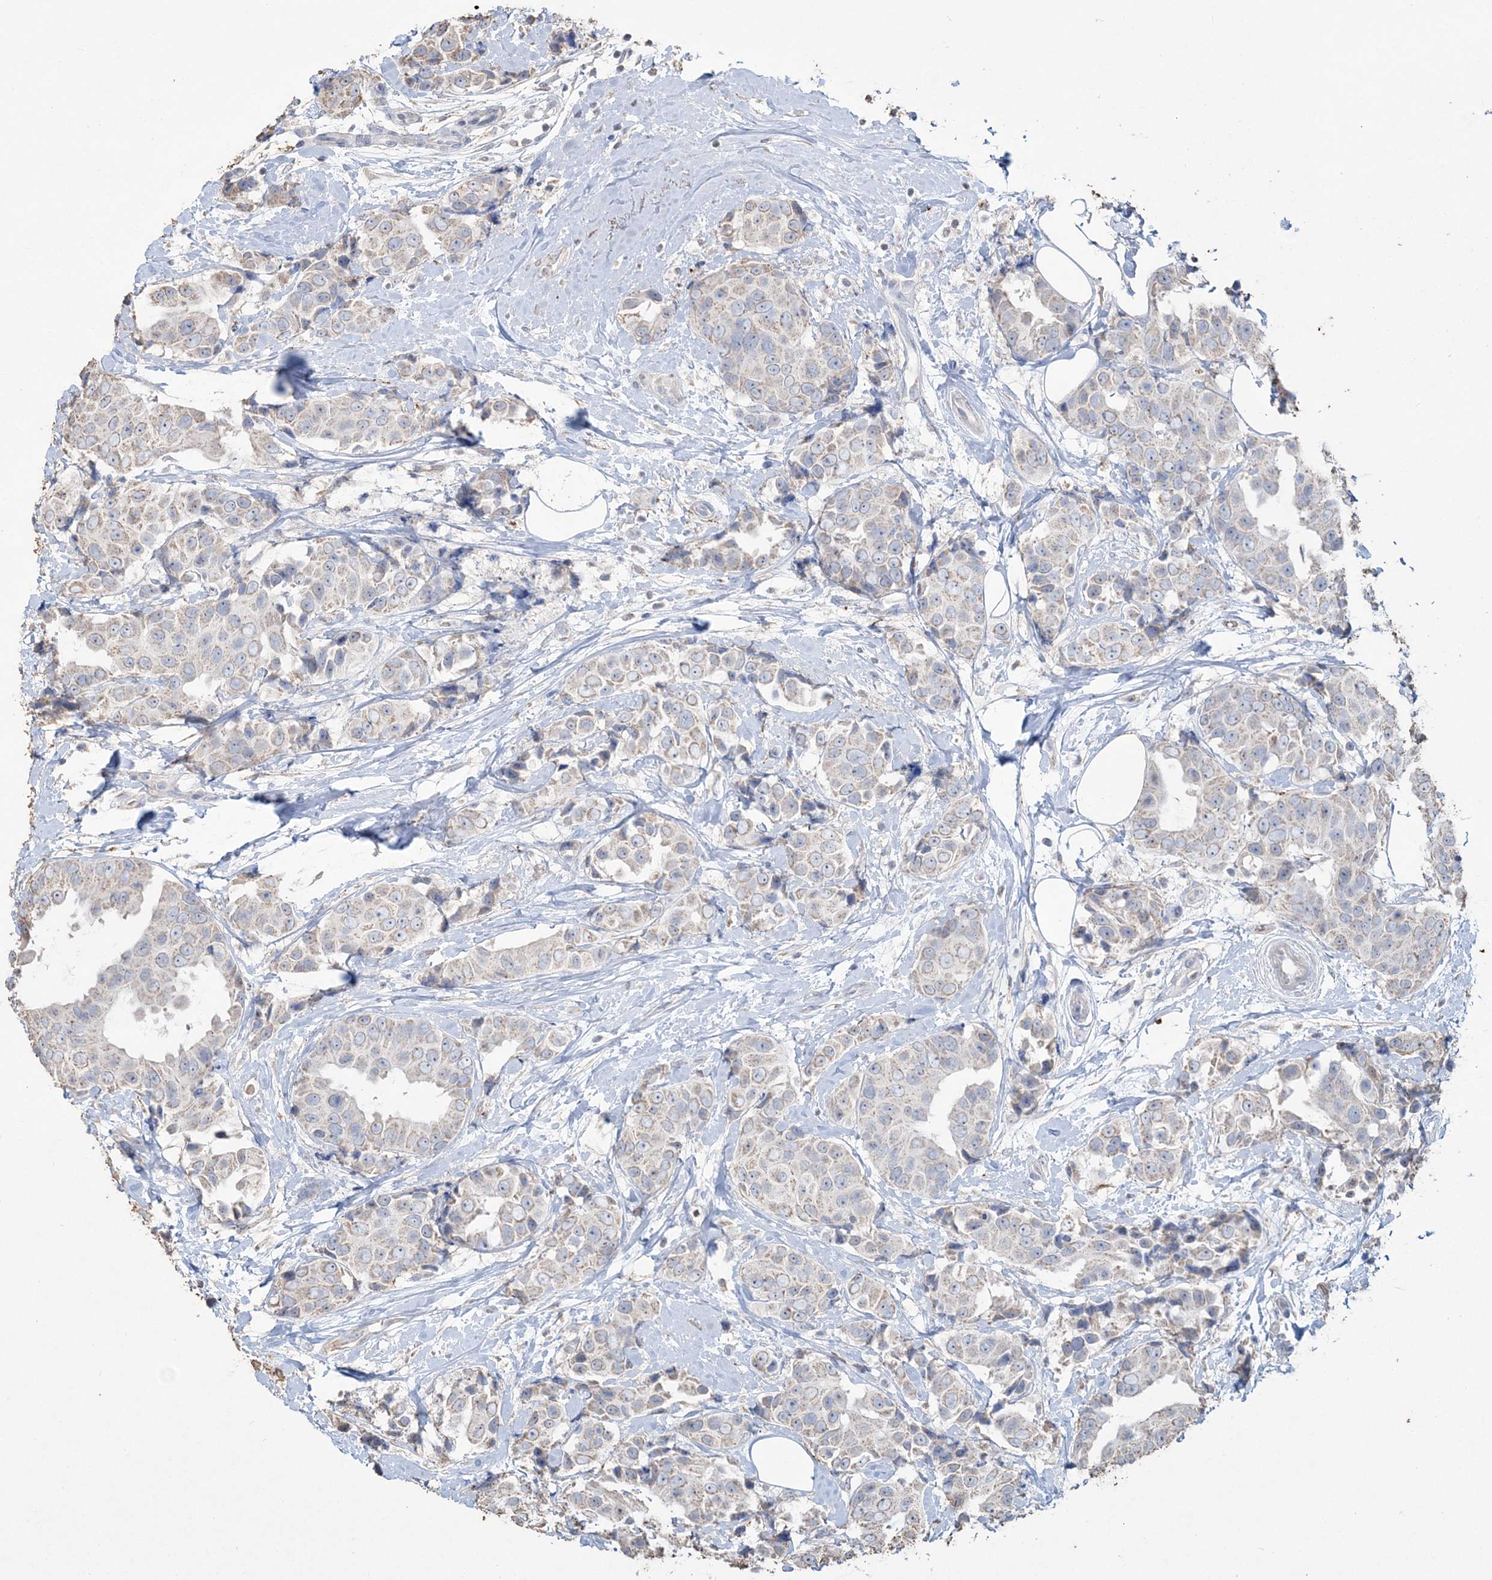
{"staining": {"intensity": "moderate", "quantity": "<25%", "location": "cytoplasmic/membranous"}, "tissue": "breast cancer", "cell_type": "Tumor cells", "image_type": "cancer", "snomed": [{"axis": "morphology", "description": "Normal tissue, NOS"}, {"axis": "morphology", "description": "Duct carcinoma"}, {"axis": "topography", "description": "Breast"}], "caption": "A high-resolution photomicrograph shows IHC staining of breast cancer (infiltrating ductal carcinoma), which displays moderate cytoplasmic/membranous expression in approximately <25% of tumor cells.", "gene": "SFMBT2", "patient": {"sex": "female", "age": 39}}